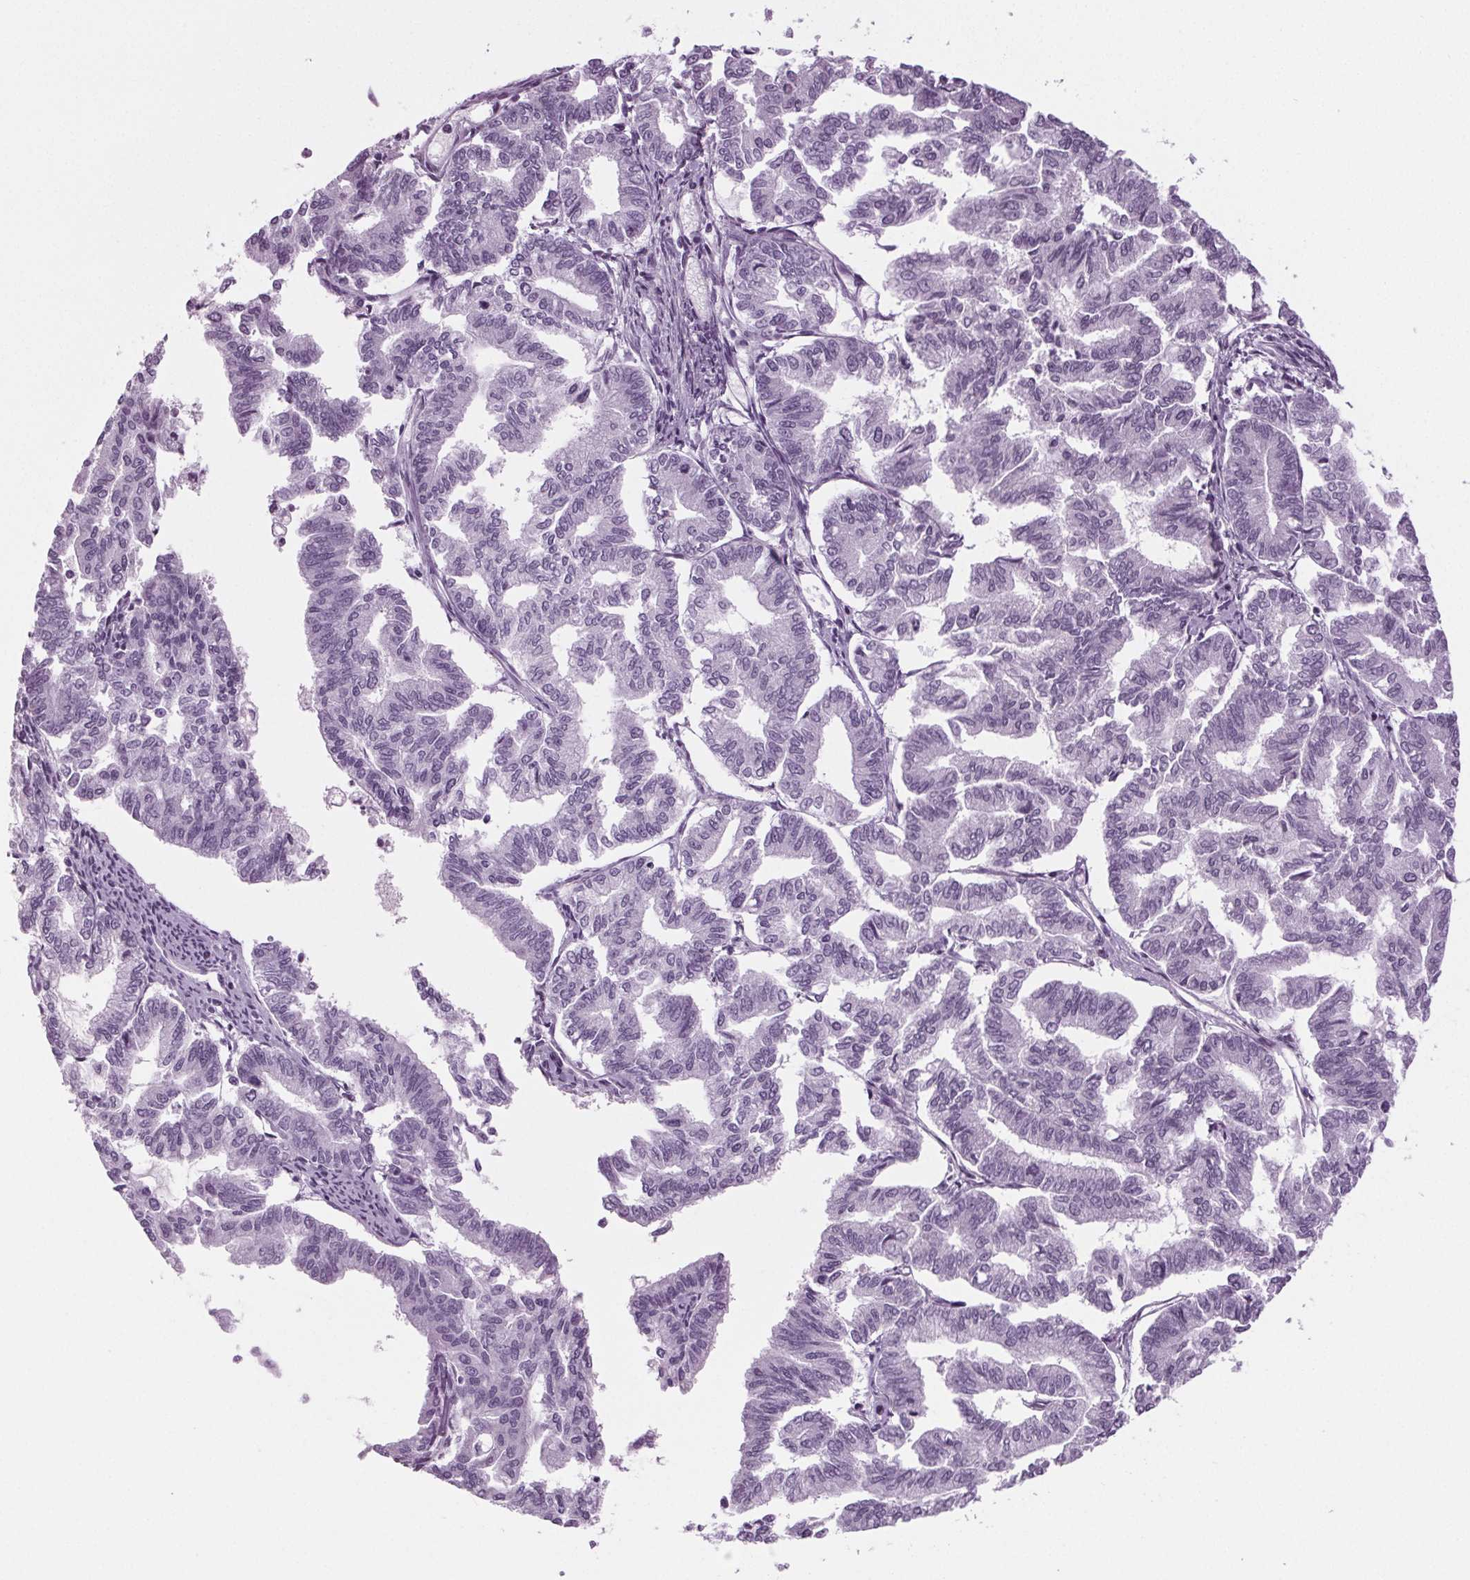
{"staining": {"intensity": "negative", "quantity": "none", "location": "none"}, "tissue": "endometrial cancer", "cell_type": "Tumor cells", "image_type": "cancer", "snomed": [{"axis": "morphology", "description": "Adenocarcinoma, NOS"}, {"axis": "topography", "description": "Endometrium"}], "caption": "Tumor cells show no significant expression in endometrial cancer.", "gene": "BHLHE22", "patient": {"sex": "female", "age": 79}}